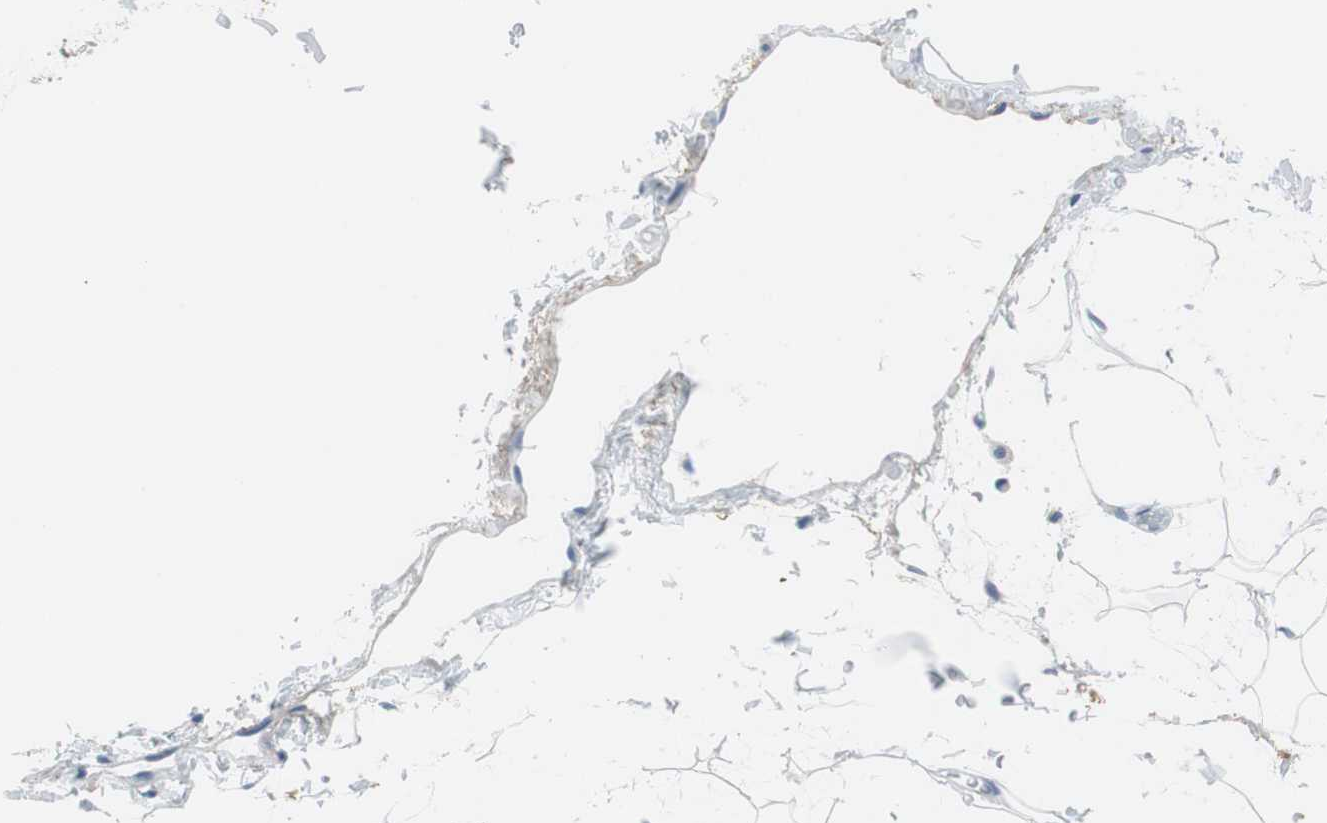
{"staining": {"intensity": "negative", "quantity": "none", "location": "none"}, "tissue": "adipose tissue", "cell_type": "Adipocytes", "image_type": "normal", "snomed": [{"axis": "morphology", "description": "Normal tissue, NOS"}, {"axis": "topography", "description": "Soft tissue"}], "caption": "A high-resolution image shows IHC staining of benign adipose tissue, which reveals no significant expression in adipocytes. (Stains: DAB immunohistochemistry (IHC) with hematoxylin counter stain, Microscopy: brightfield microscopy at high magnification).", "gene": "MUC7", "patient": {"sex": "male", "age": 72}}